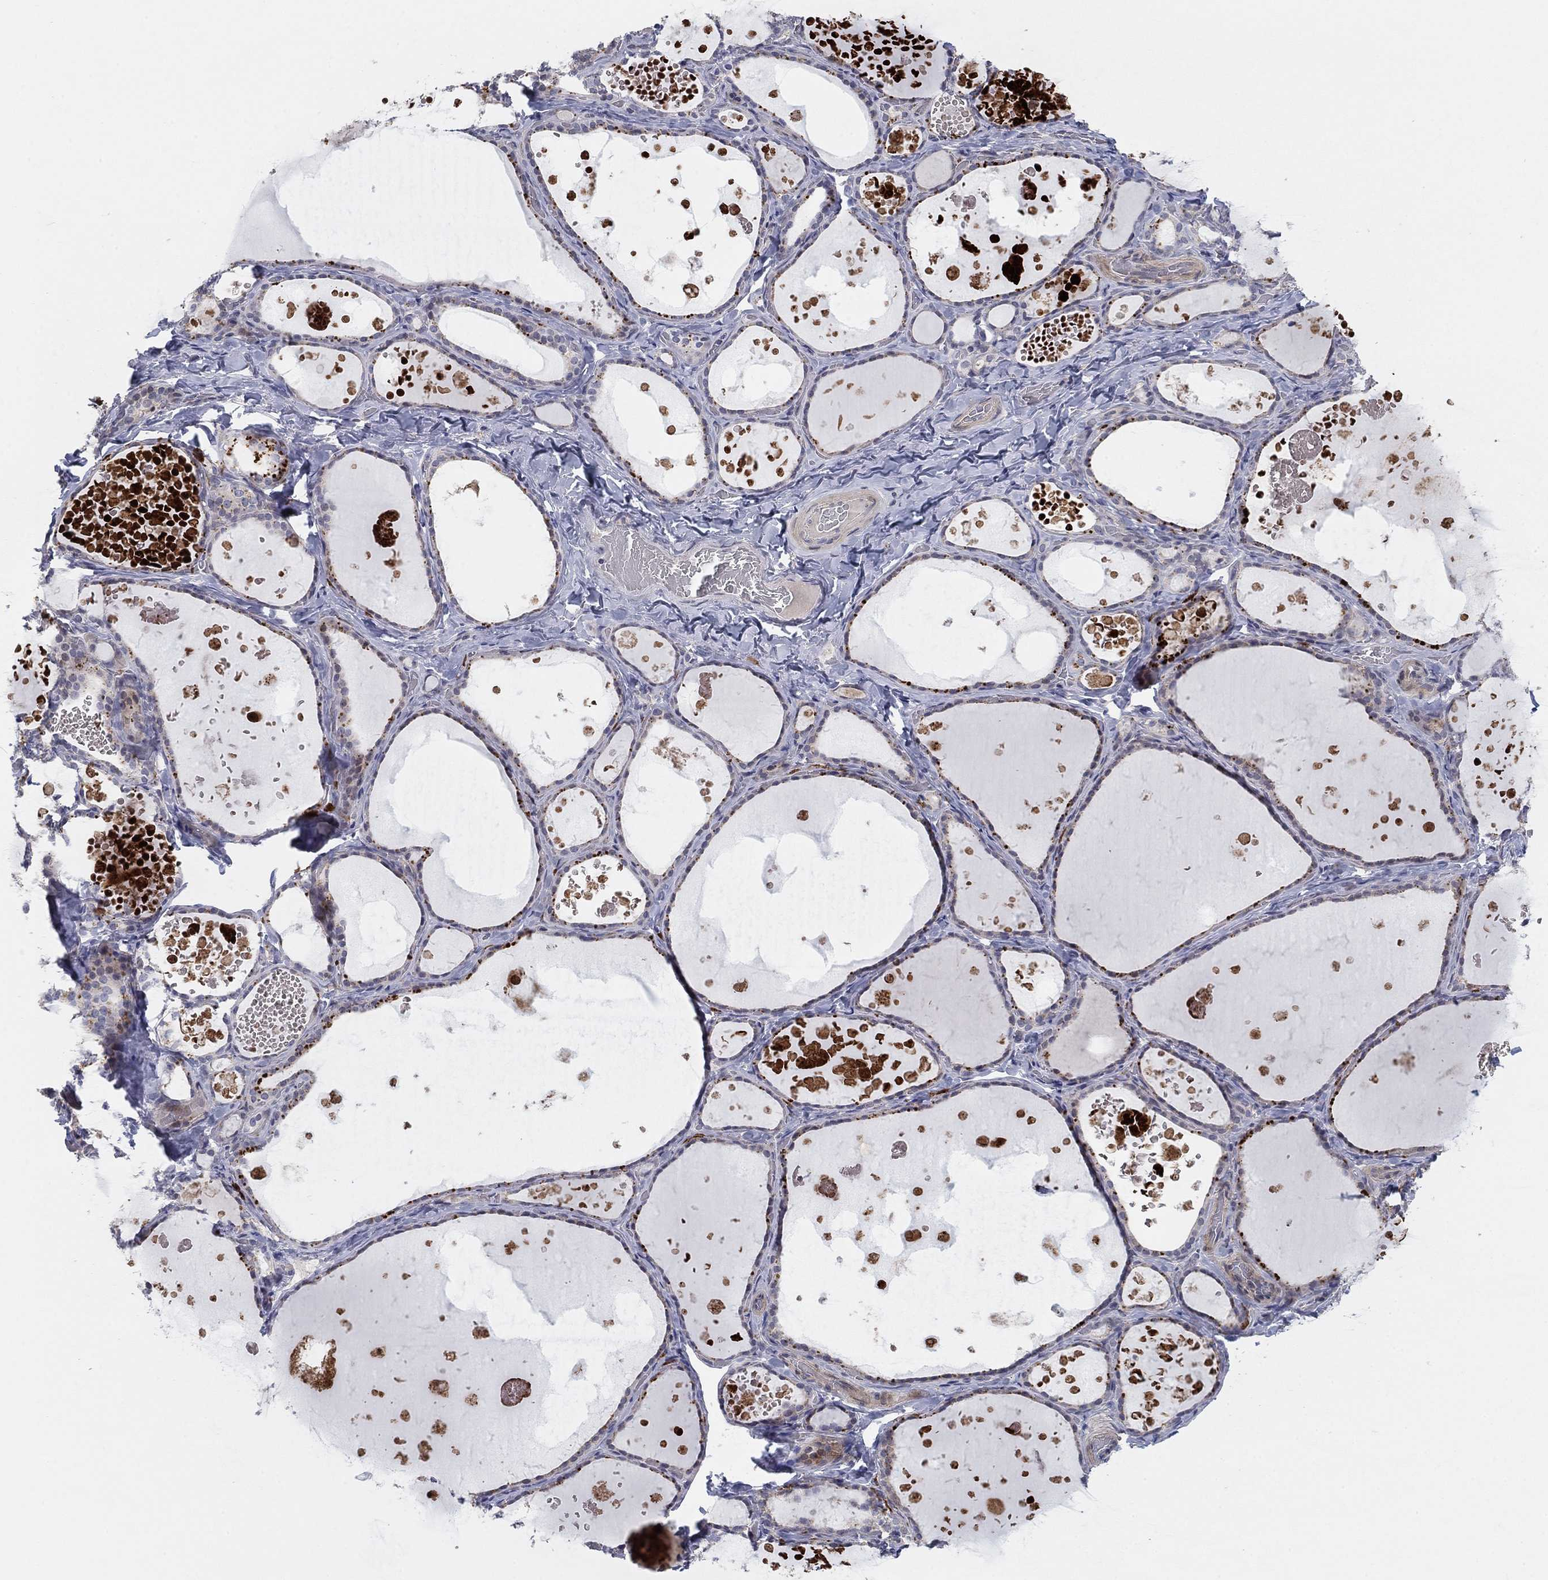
{"staining": {"intensity": "negative", "quantity": "none", "location": "none"}, "tissue": "thyroid gland", "cell_type": "Glandular cells", "image_type": "normal", "snomed": [{"axis": "morphology", "description": "Normal tissue, NOS"}, {"axis": "topography", "description": "Thyroid gland"}], "caption": "An IHC photomicrograph of unremarkable thyroid gland is shown. There is no staining in glandular cells of thyroid gland.", "gene": "AMN1", "patient": {"sex": "female", "age": 56}}